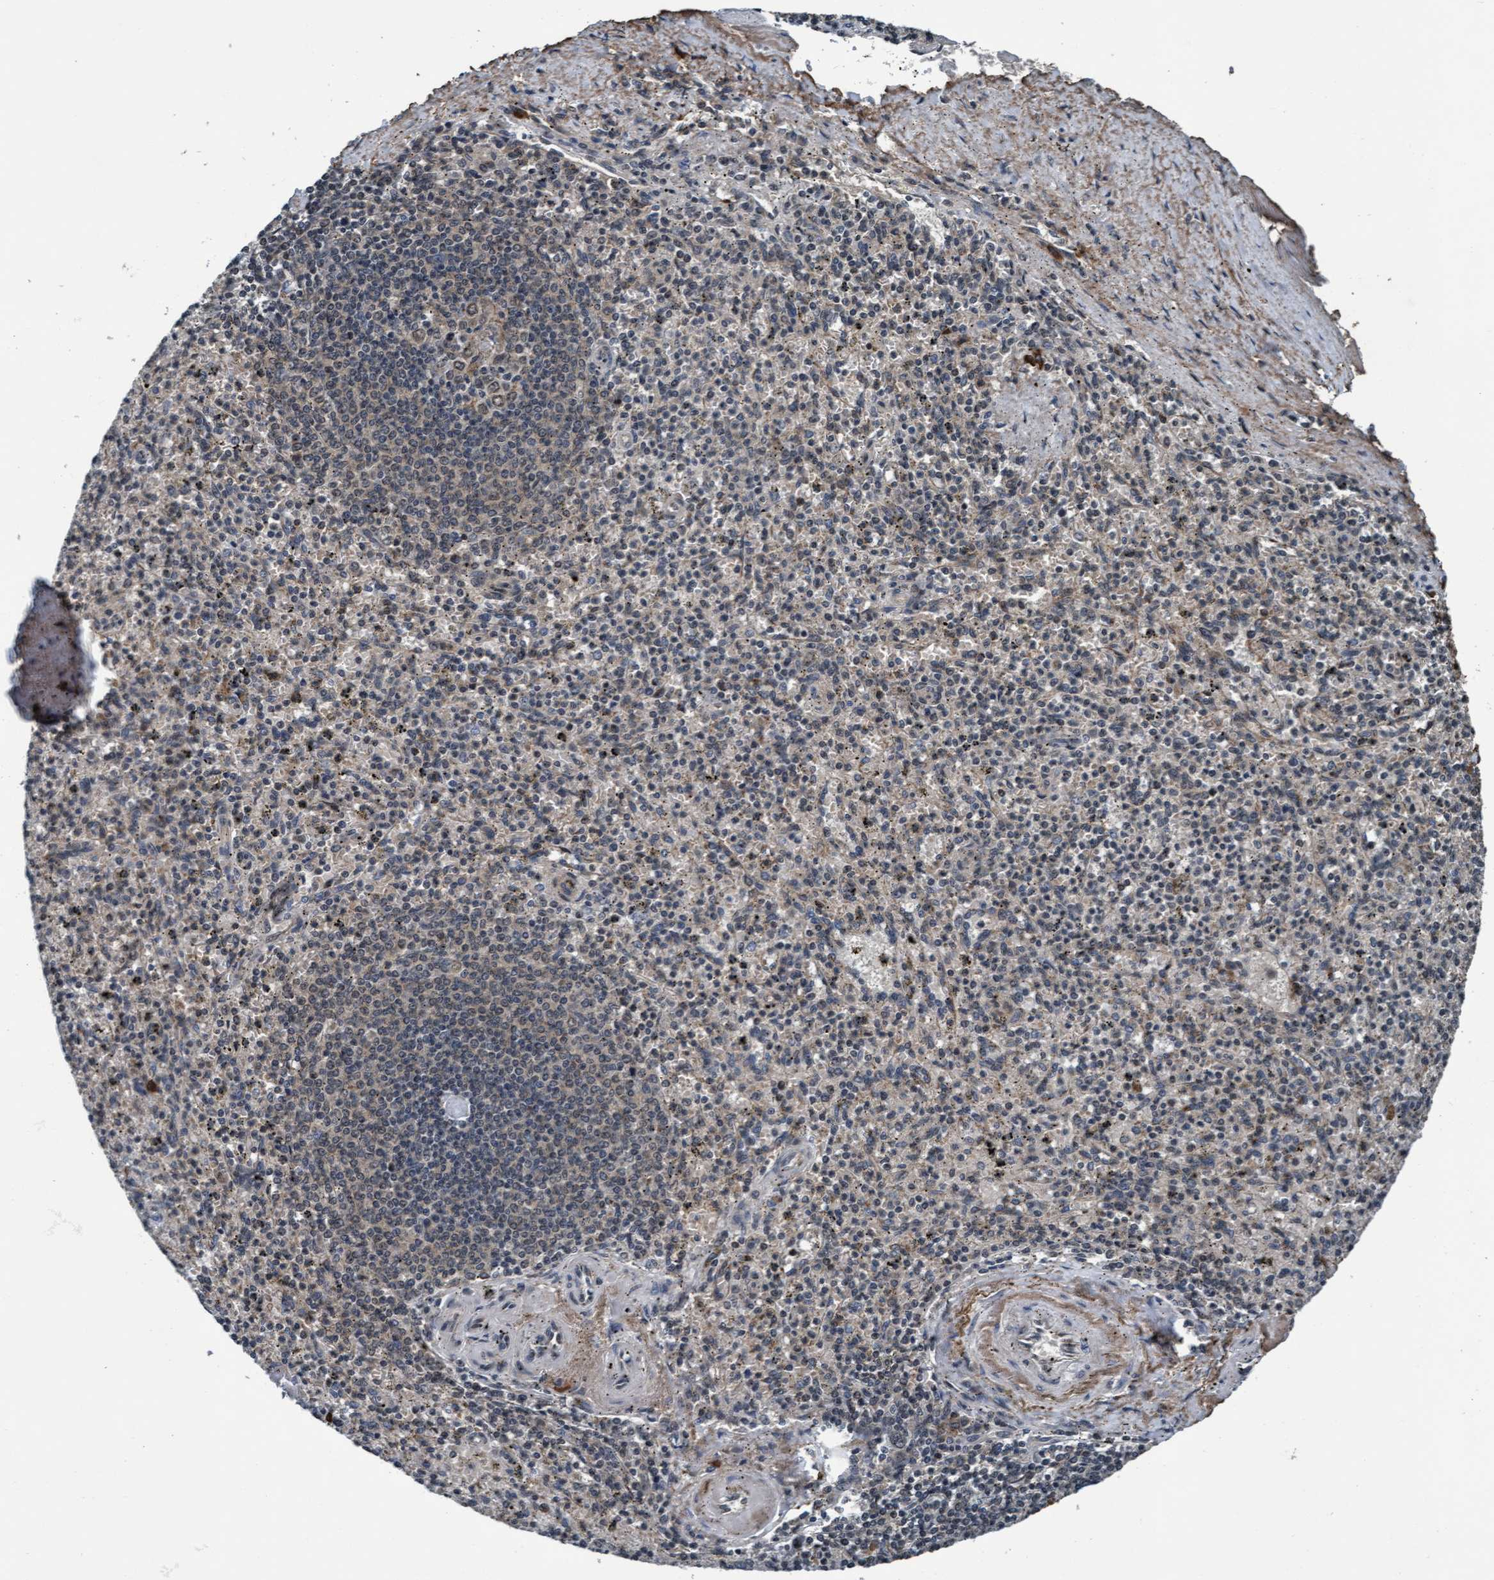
{"staining": {"intensity": "weak", "quantity": "25%-75%", "location": "cytoplasmic/membranous"}, "tissue": "spleen", "cell_type": "Cells in red pulp", "image_type": "normal", "snomed": [{"axis": "morphology", "description": "Normal tissue, NOS"}, {"axis": "topography", "description": "Spleen"}], "caption": "Protein expression analysis of normal human spleen reveals weak cytoplasmic/membranous staining in approximately 25%-75% of cells in red pulp. (DAB IHC with brightfield microscopy, high magnification).", "gene": "WASF1", "patient": {"sex": "male", "age": 72}}